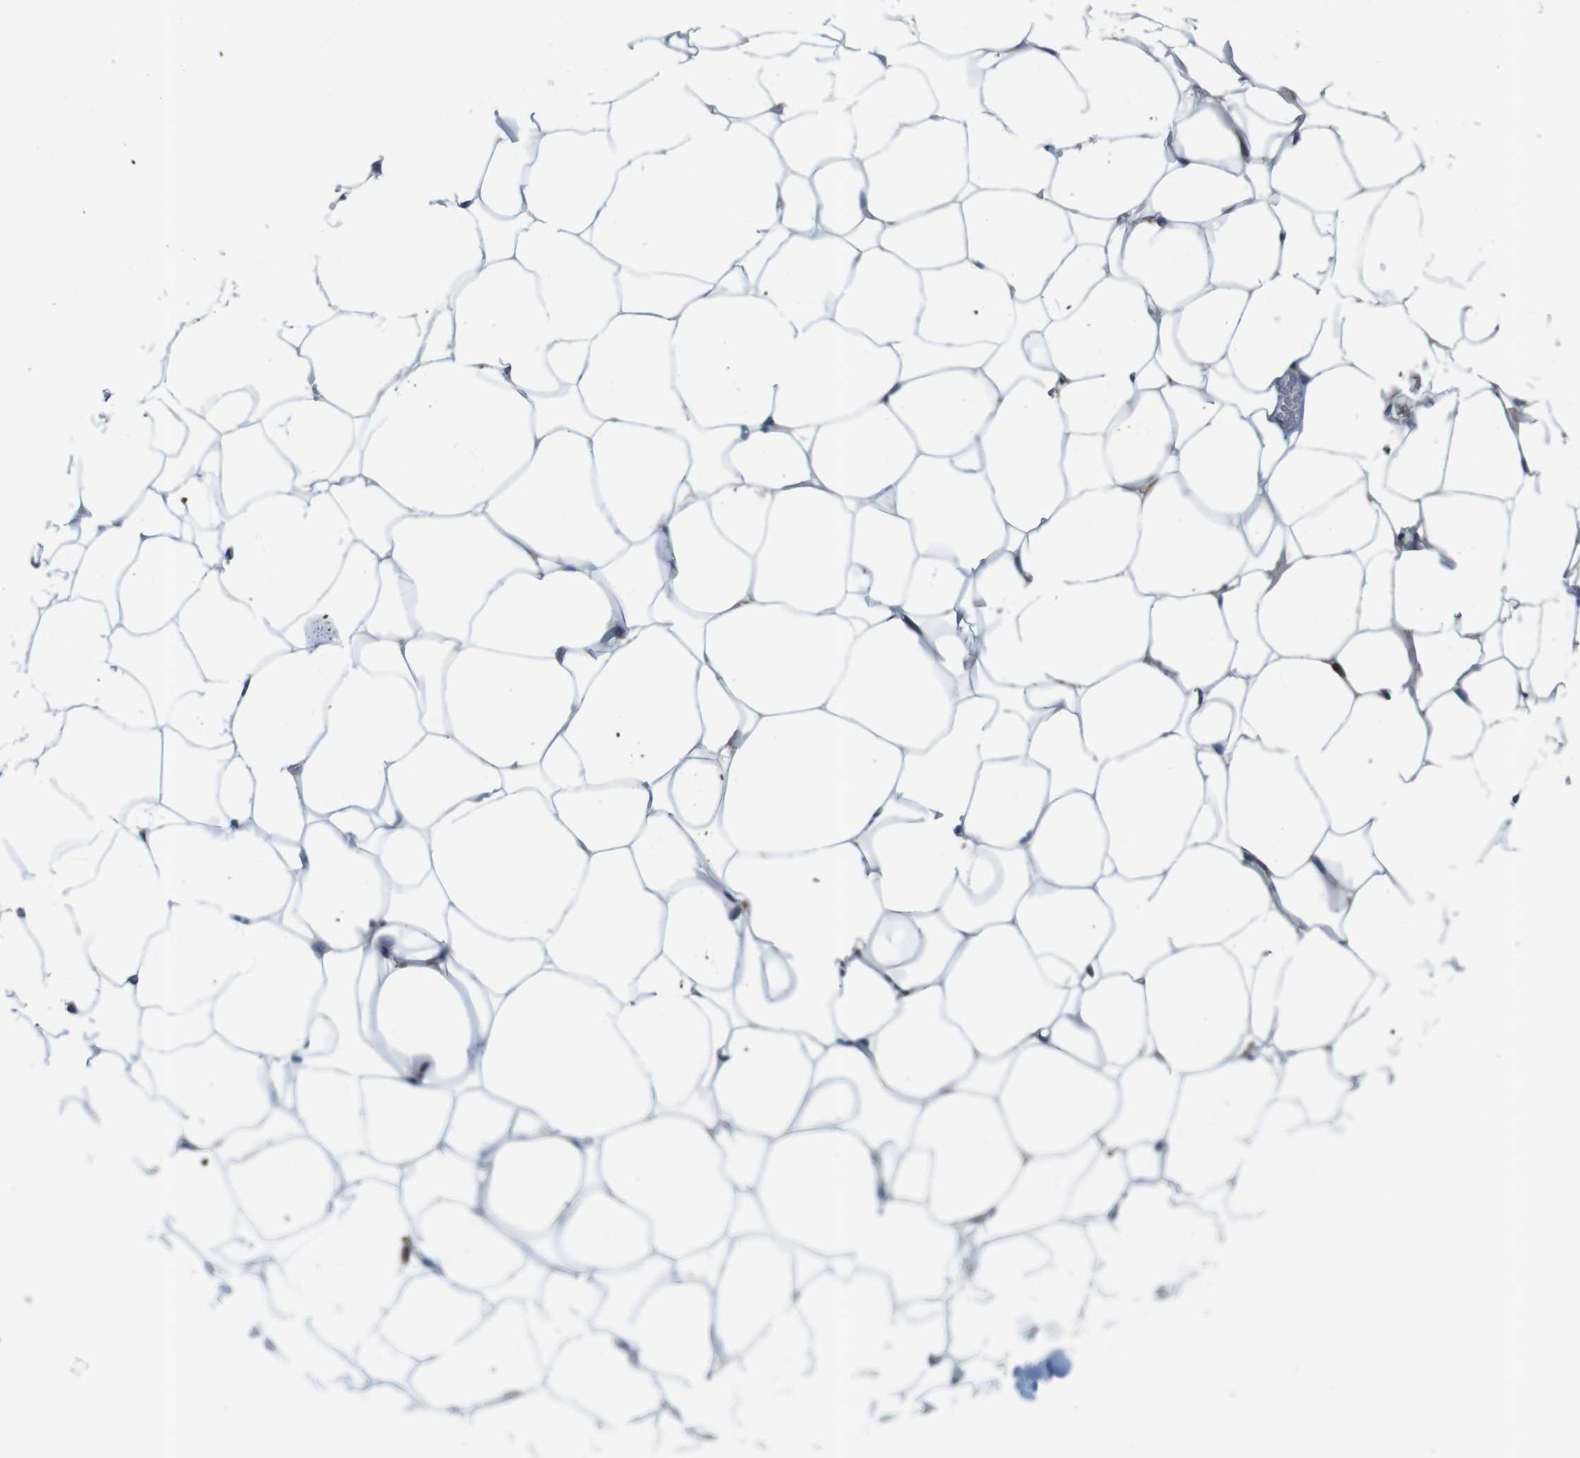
{"staining": {"intensity": "negative", "quantity": "none", "location": "none"}, "tissue": "adipose tissue", "cell_type": "Adipocytes", "image_type": "normal", "snomed": [{"axis": "morphology", "description": "Normal tissue, NOS"}, {"axis": "topography", "description": "Breast"}, {"axis": "topography", "description": "Adipose tissue"}], "caption": "A high-resolution image shows IHC staining of benign adipose tissue, which displays no significant staining in adipocytes.", "gene": "HERPUD2", "patient": {"sex": "female", "age": 25}}